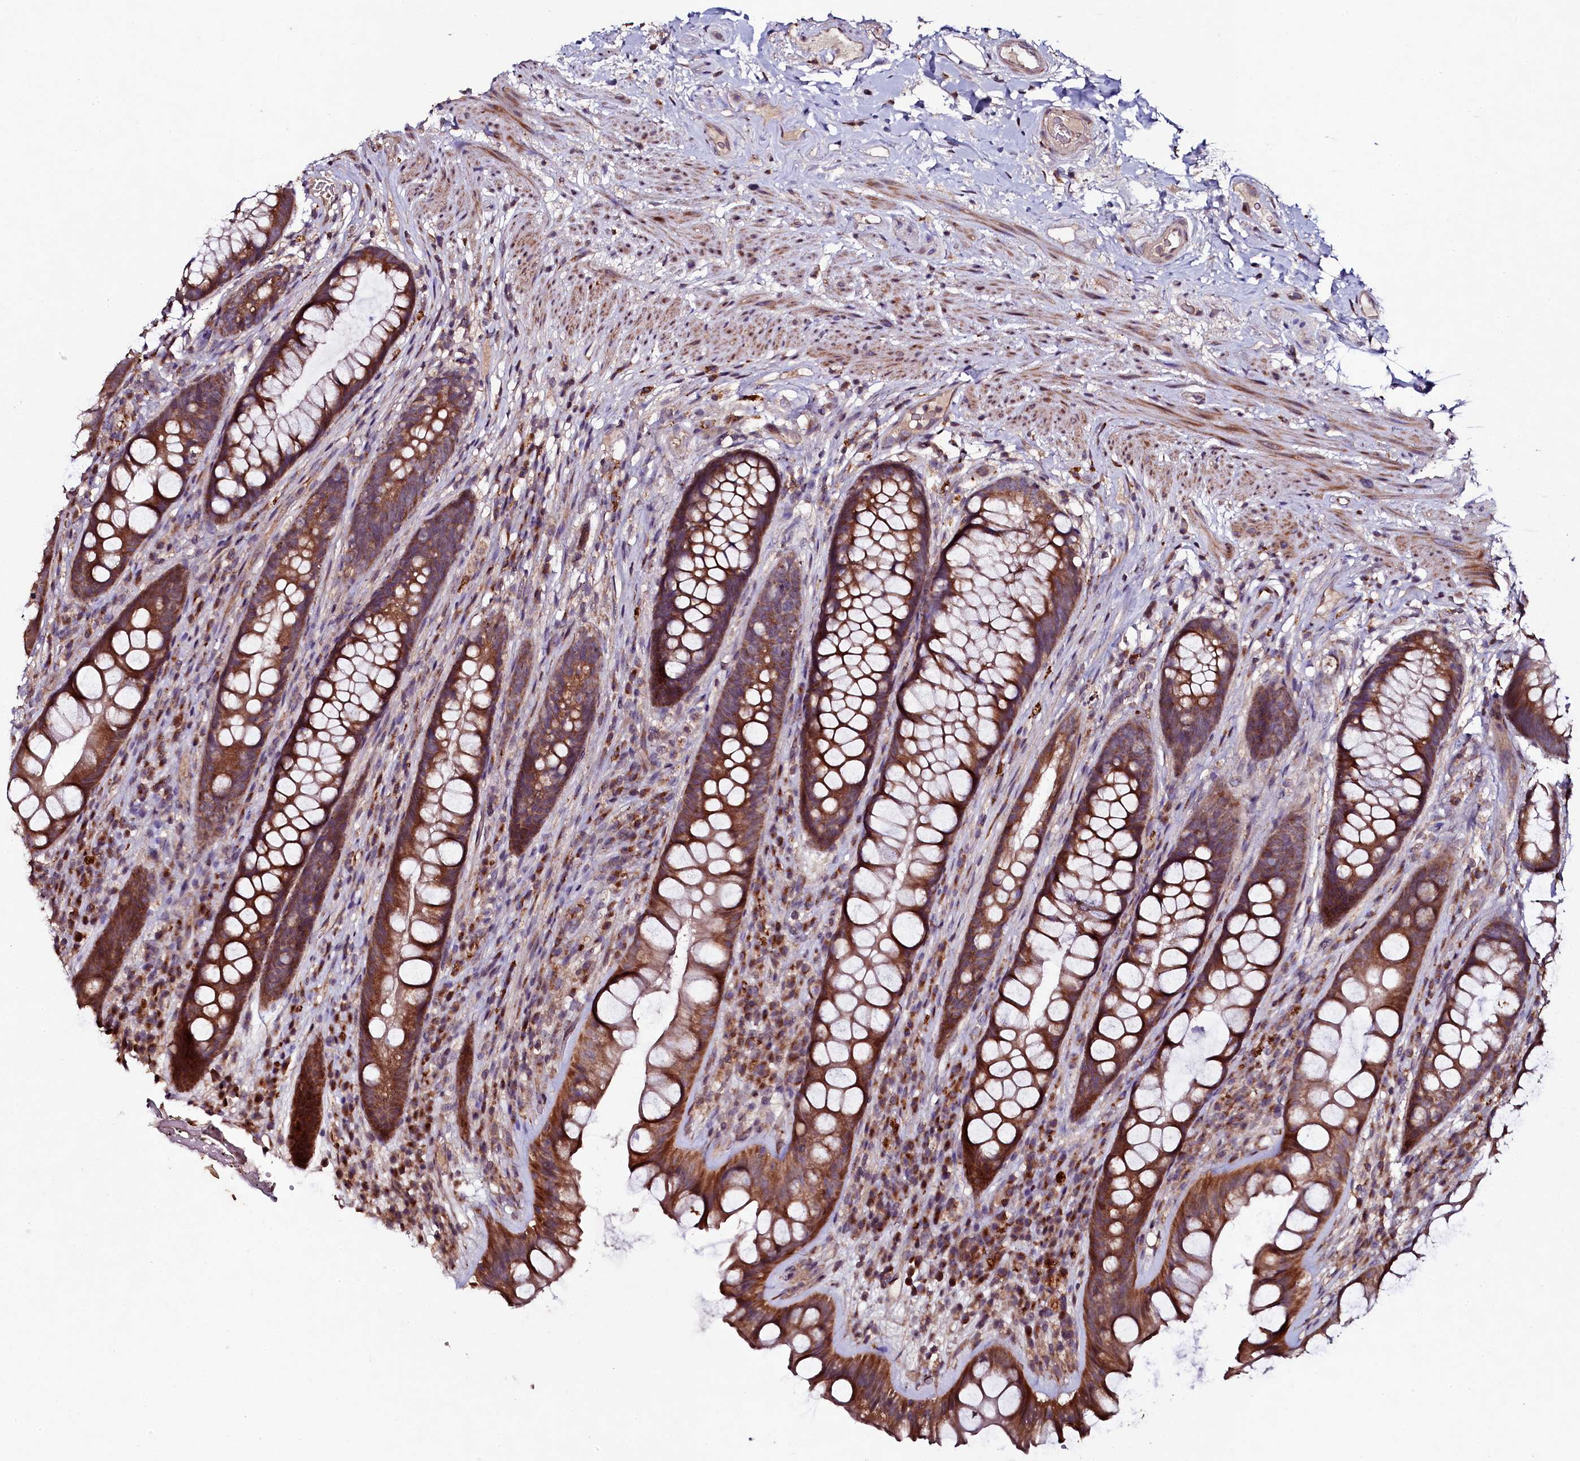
{"staining": {"intensity": "strong", "quantity": ">75%", "location": "cytoplasmic/membranous"}, "tissue": "rectum", "cell_type": "Glandular cells", "image_type": "normal", "snomed": [{"axis": "morphology", "description": "Normal tissue, NOS"}, {"axis": "topography", "description": "Rectum"}], "caption": "Protein analysis of normal rectum shows strong cytoplasmic/membranous staining in about >75% of glandular cells.", "gene": "SEC24C", "patient": {"sex": "male", "age": 74}}